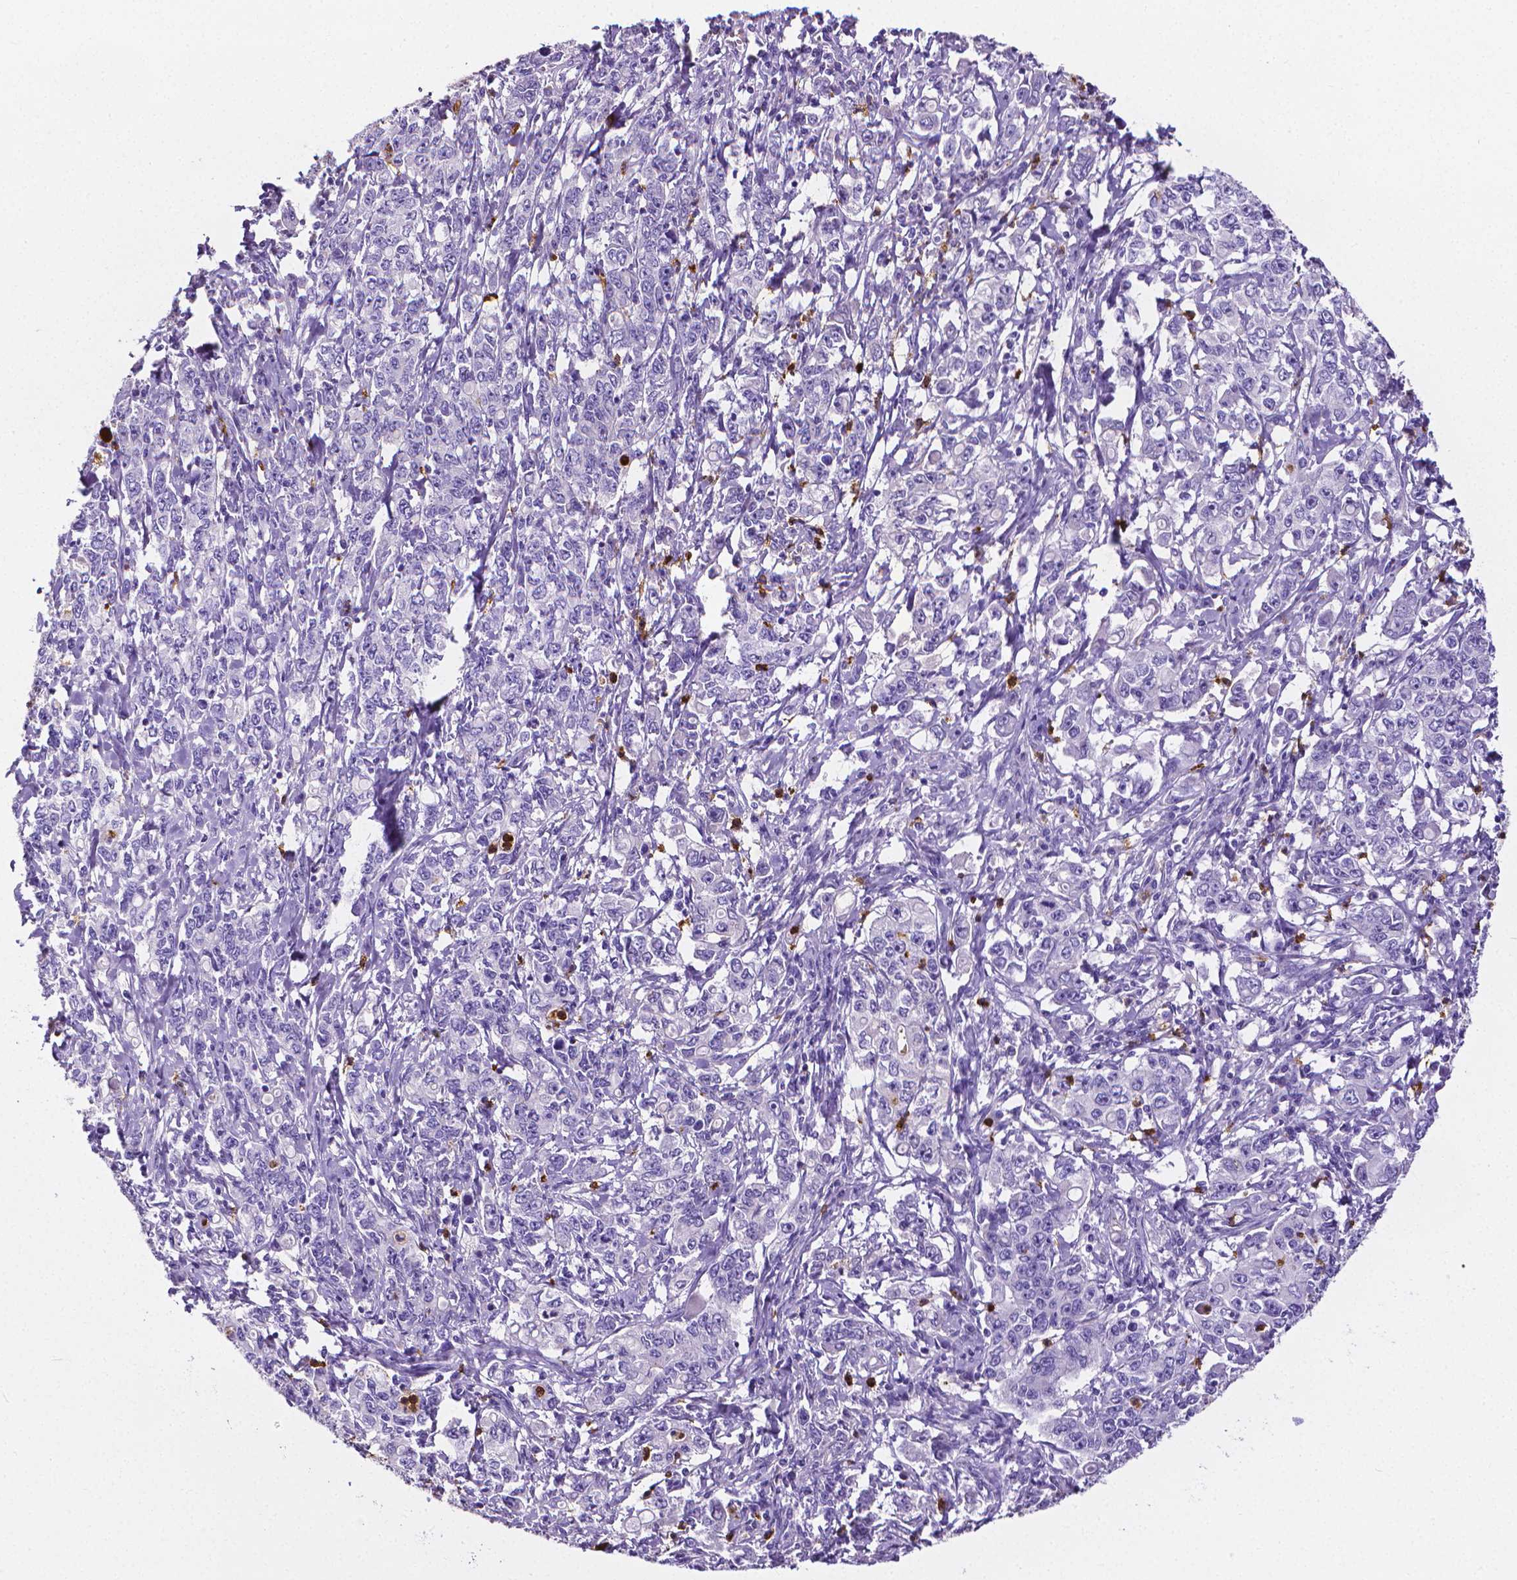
{"staining": {"intensity": "weak", "quantity": "<25%", "location": "cytoplasmic/membranous"}, "tissue": "stomach cancer", "cell_type": "Tumor cells", "image_type": "cancer", "snomed": [{"axis": "morphology", "description": "Adenocarcinoma, NOS"}, {"axis": "topography", "description": "Stomach, lower"}], "caption": "Immunohistochemical staining of stomach adenocarcinoma shows no significant expression in tumor cells. (DAB (3,3'-diaminobenzidine) IHC visualized using brightfield microscopy, high magnification).", "gene": "MMP9", "patient": {"sex": "female", "age": 72}}